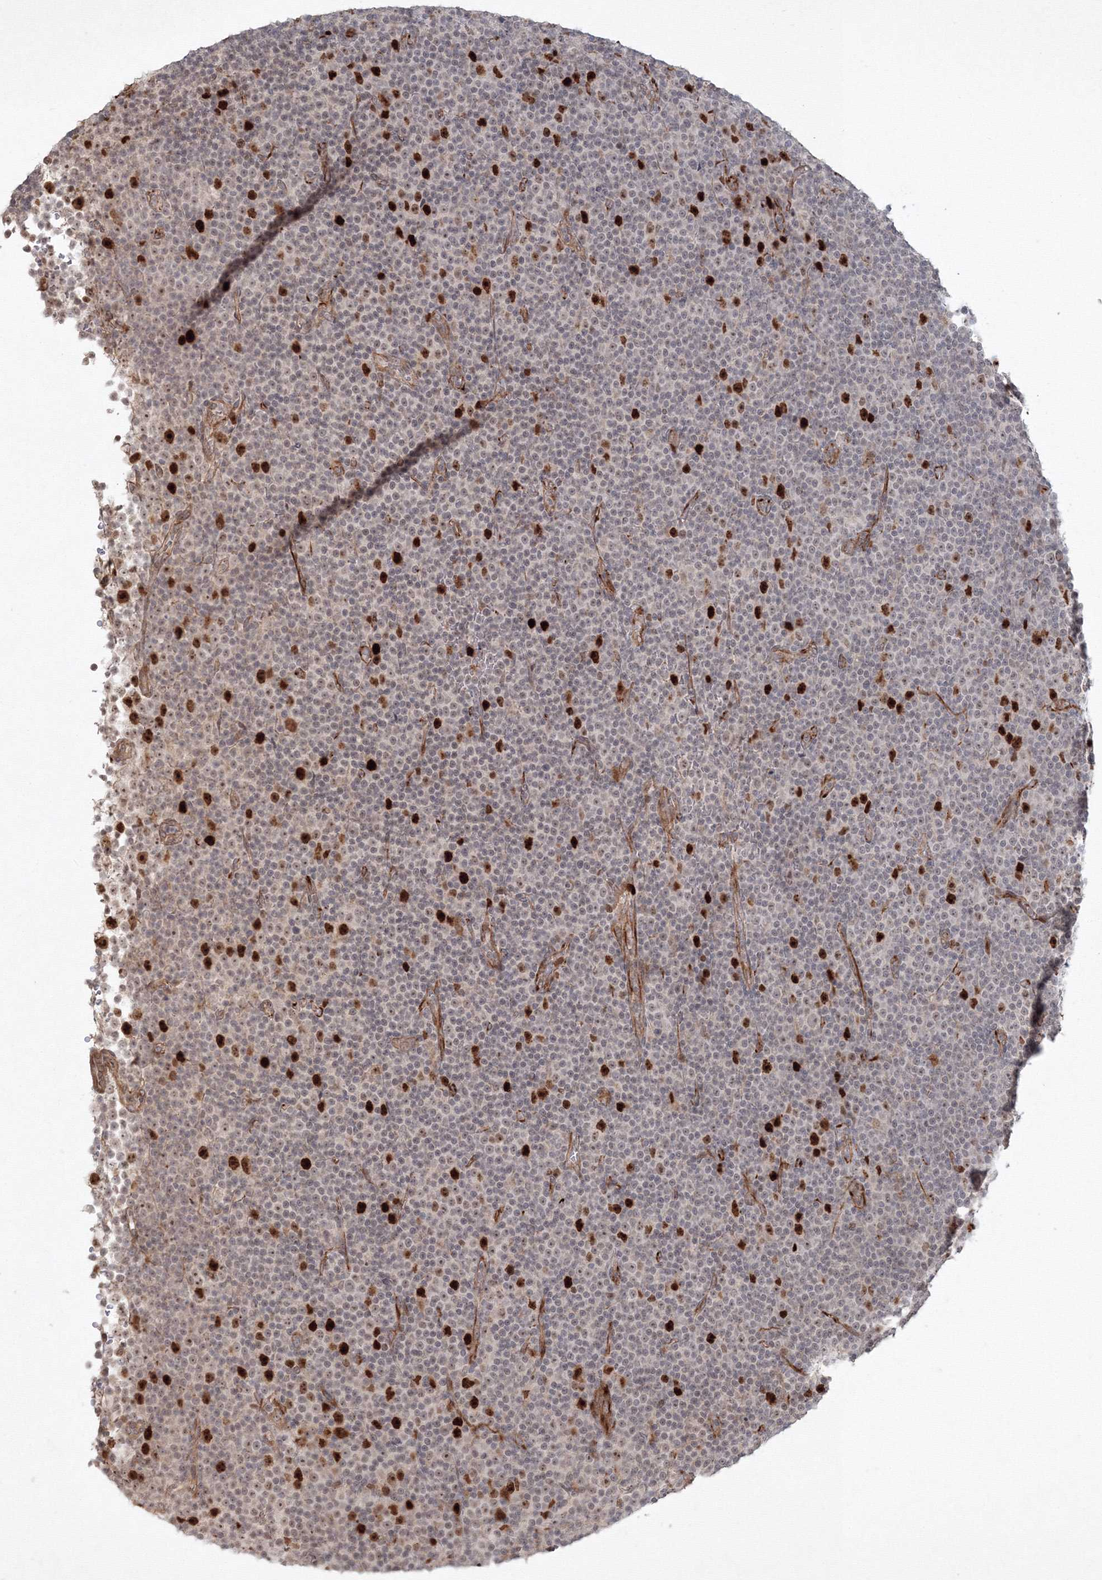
{"staining": {"intensity": "strong", "quantity": "<25%", "location": "nuclear"}, "tissue": "lymphoma", "cell_type": "Tumor cells", "image_type": "cancer", "snomed": [{"axis": "morphology", "description": "Malignant lymphoma, non-Hodgkin's type, Low grade"}, {"axis": "topography", "description": "Lymph node"}], "caption": "DAB immunohistochemical staining of low-grade malignant lymphoma, non-Hodgkin's type exhibits strong nuclear protein staining in about <25% of tumor cells. The staining was performed using DAB (3,3'-diaminobenzidine), with brown indicating positive protein expression. Nuclei are stained blue with hematoxylin.", "gene": "KIF20A", "patient": {"sex": "female", "age": 67}}